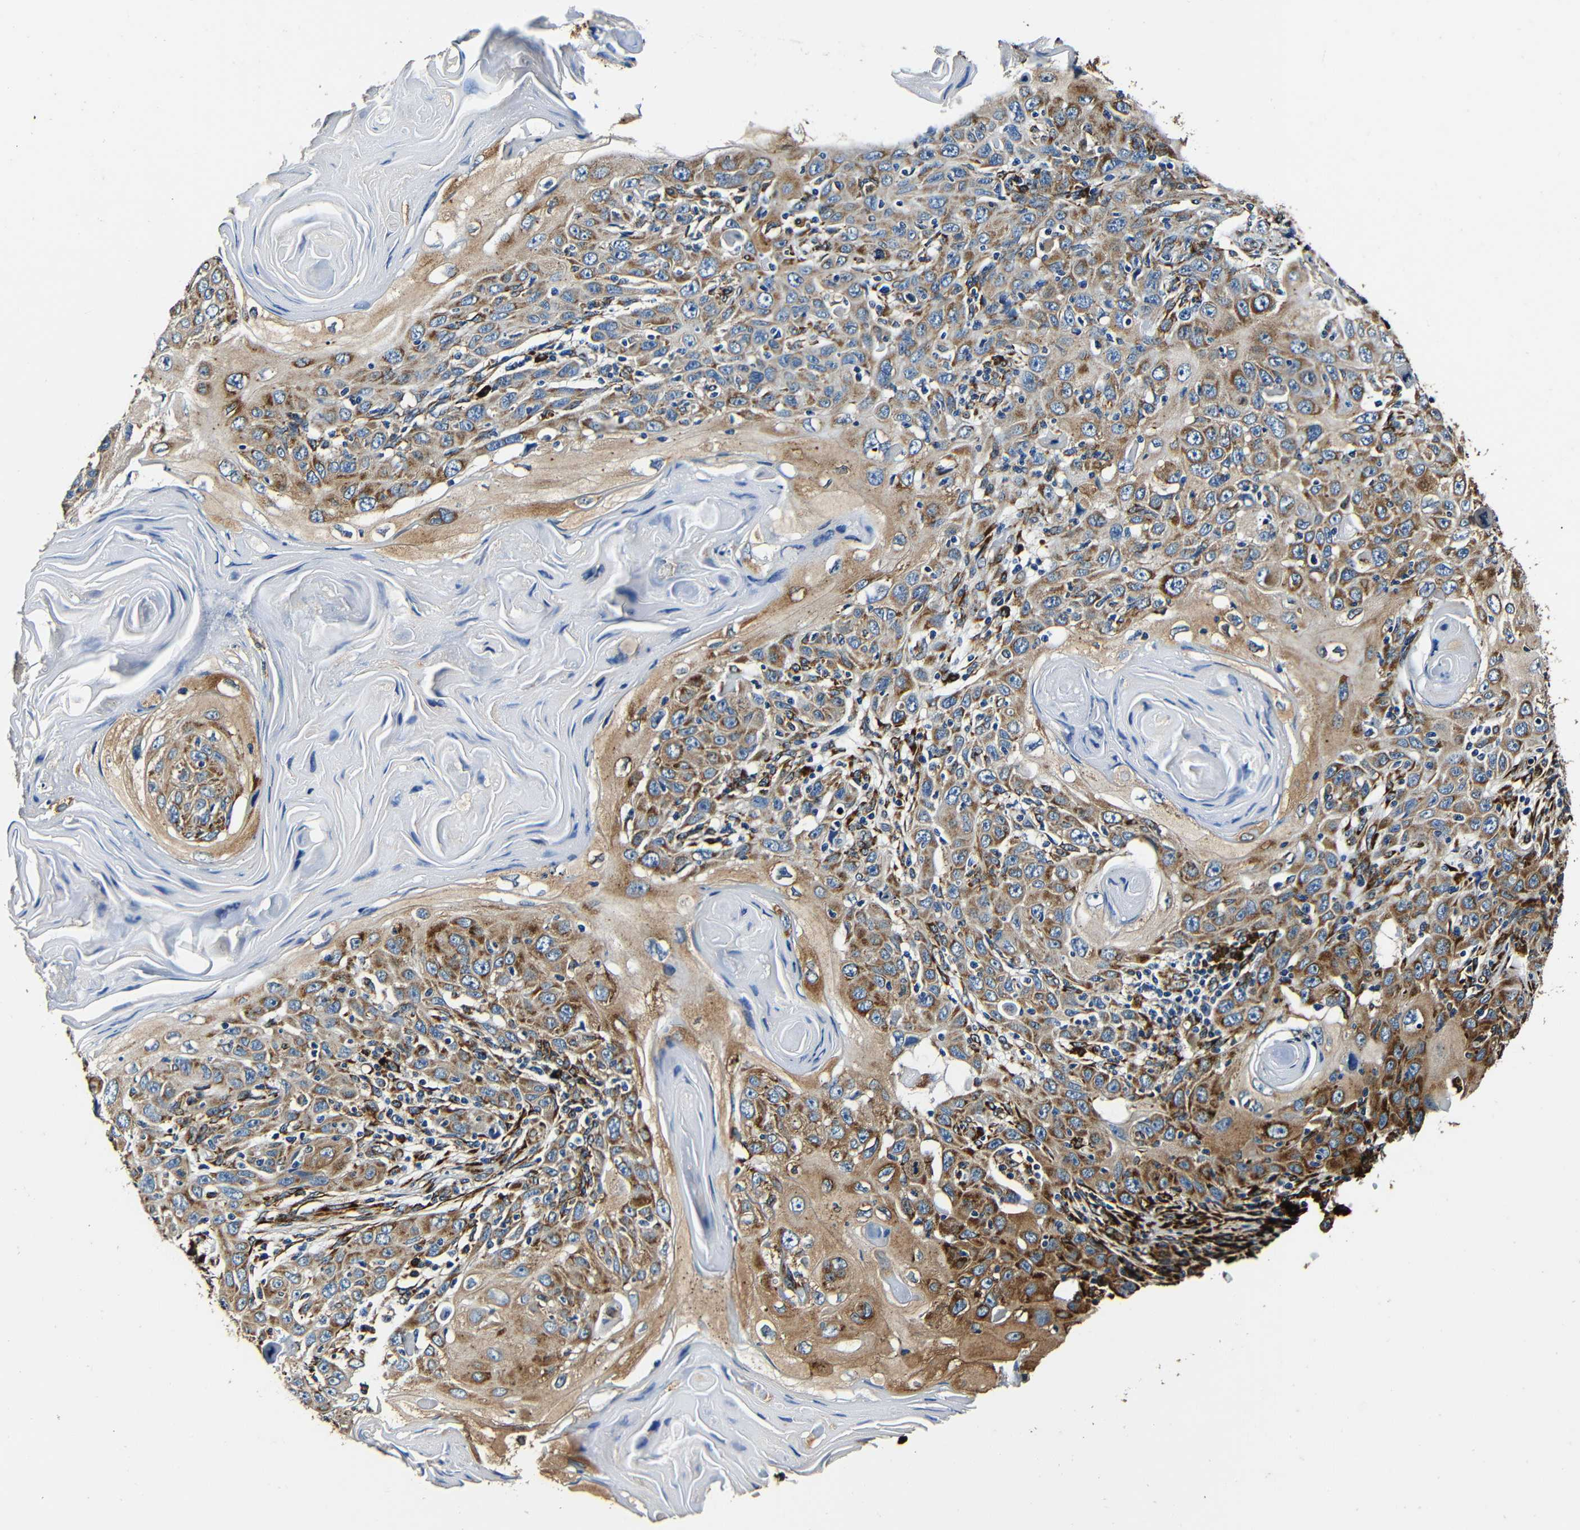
{"staining": {"intensity": "moderate", "quantity": ">75%", "location": "cytoplasmic/membranous"}, "tissue": "skin cancer", "cell_type": "Tumor cells", "image_type": "cancer", "snomed": [{"axis": "morphology", "description": "Squamous cell carcinoma, NOS"}, {"axis": "topography", "description": "Skin"}], "caption": "Immunohistochemical staining of human skin squamous cell carcinoma reveals moderate cytoplasmic/membranous protein expression in about >75% of tumor cells.", "gene": "RRBP1", "patient": {"sex": "female", "age": 88}}